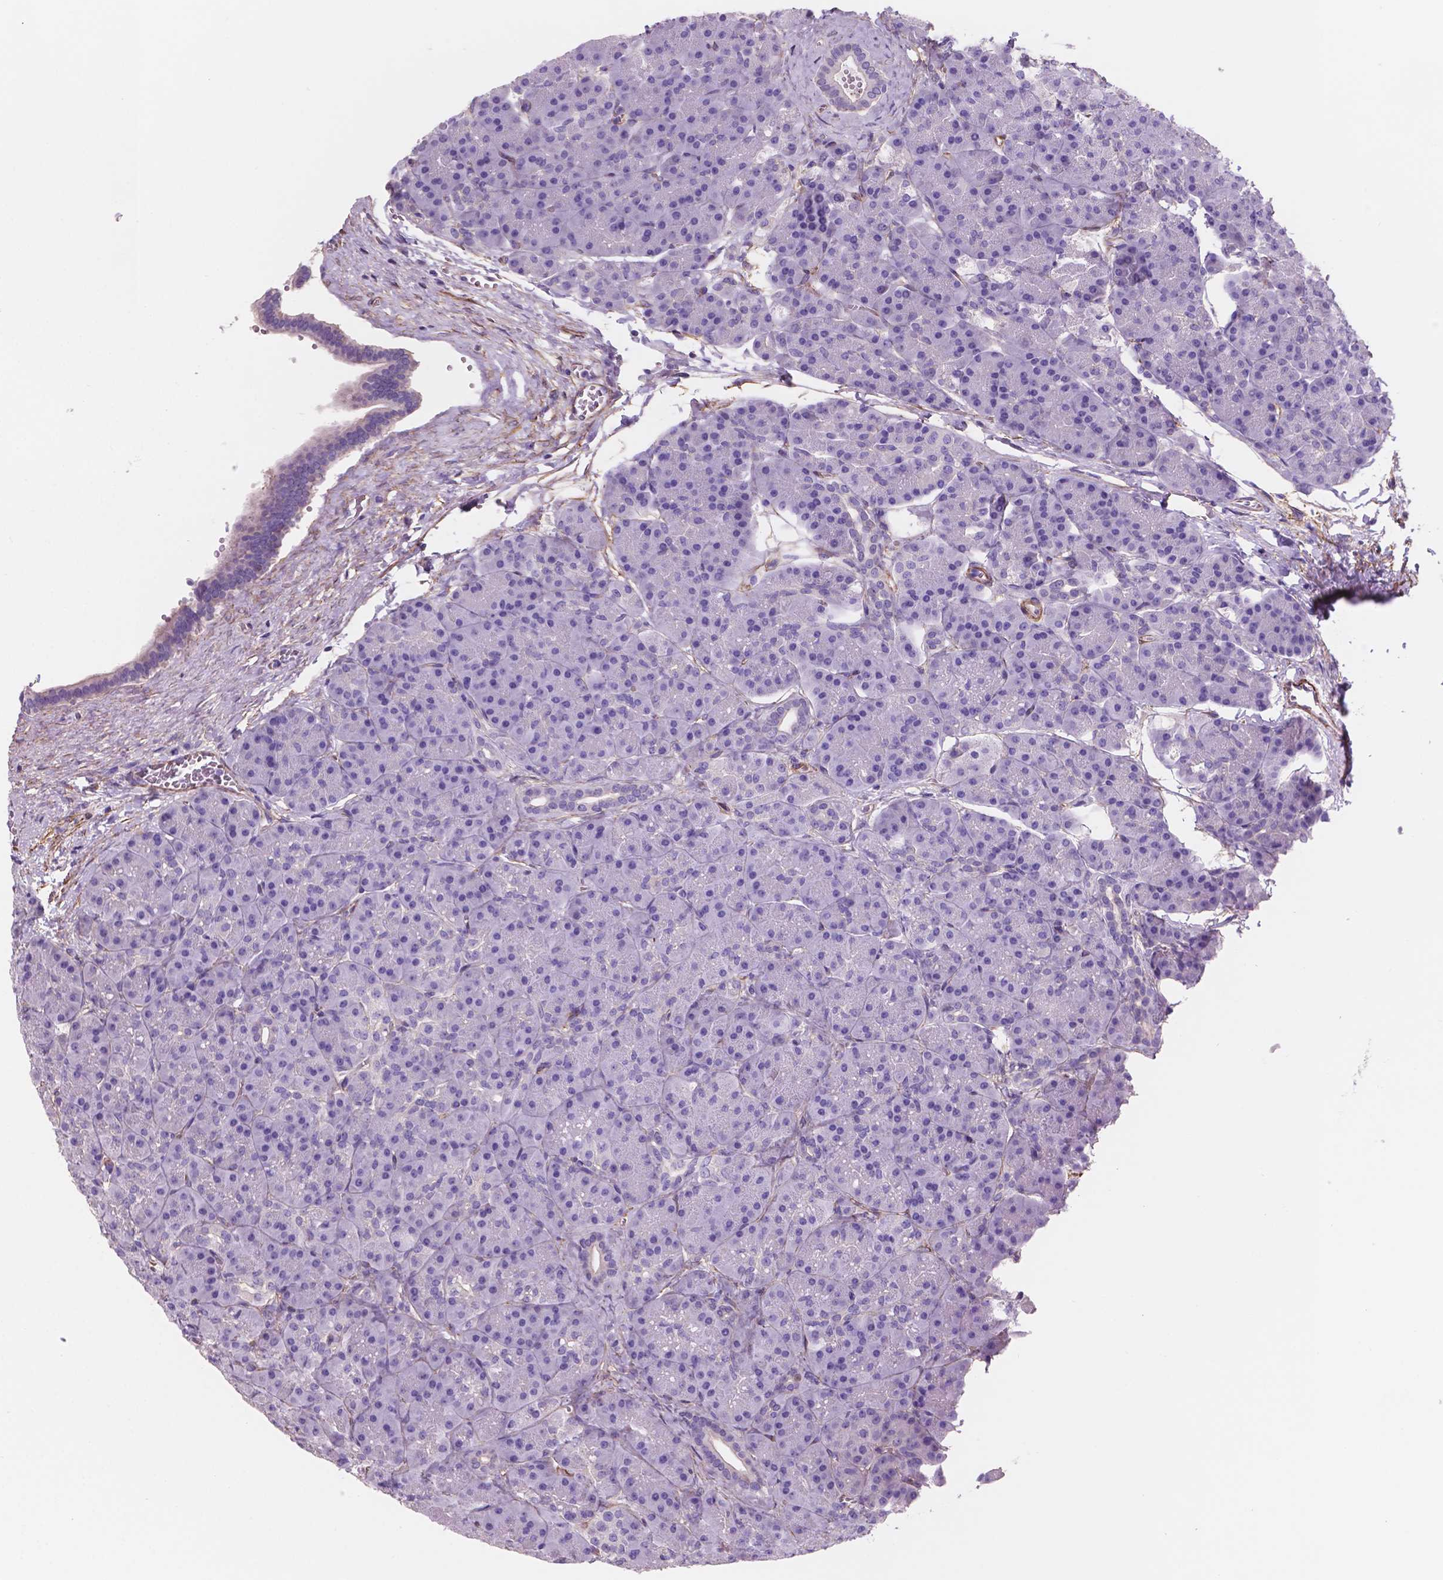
{"staining": {"intensity": "negative", "quantity": "none", "location": "none"}, "tissue": "pancreas", "cell_type": "Exocrine glandular cells", "image_type": "normal", "snomed": [{"axis": "morphology", "description": "Normal tissue, NOS"}, {"axis": "topography", "description": "Pancreas"}], "caption": "There is no significant positivity in exocrine glandular cells of pancreas. The staining is performed using DAB brown chromogen with nuclei counter-stained in using hematoxylin.", "gene": "TOR2A", "patient": {"sex": "male", "age": 57}}